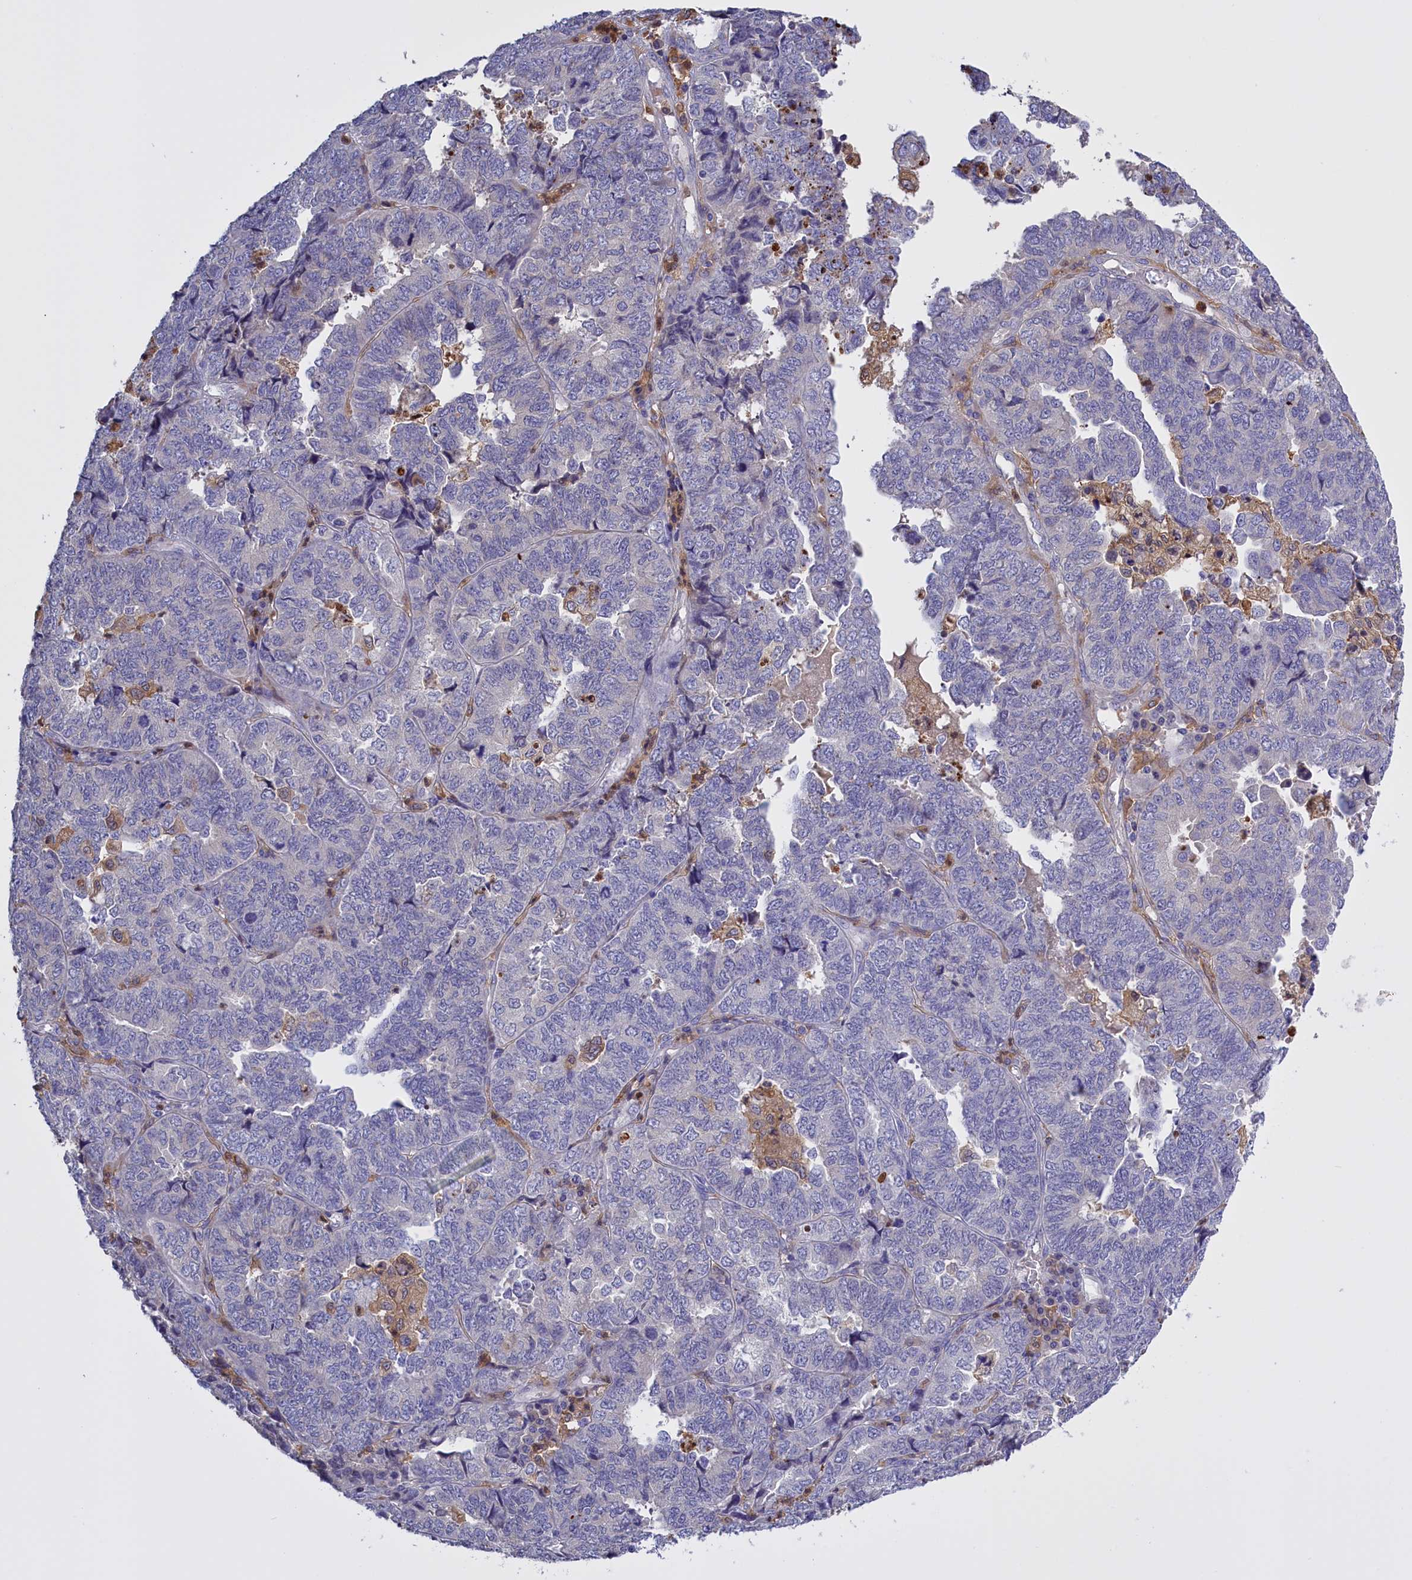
{"staining": {"intensity": "negative", "quantity": "none", "location": "none"}, "tissue": "endometrial cancer", "cell_type": "Tumor cells", "image_type": "cancer", "snomed": [{"axis": "morphology", "description": "Adenocarcinoma, NOS"}, {"axis": "topography", "description": "Endometrium"}], "caption": "Tumor cells show no significant protein staining in endometrial adenocarcinoma.", "gene": "FAM149B1", "patient": {"sex": "female", "age": 79}}